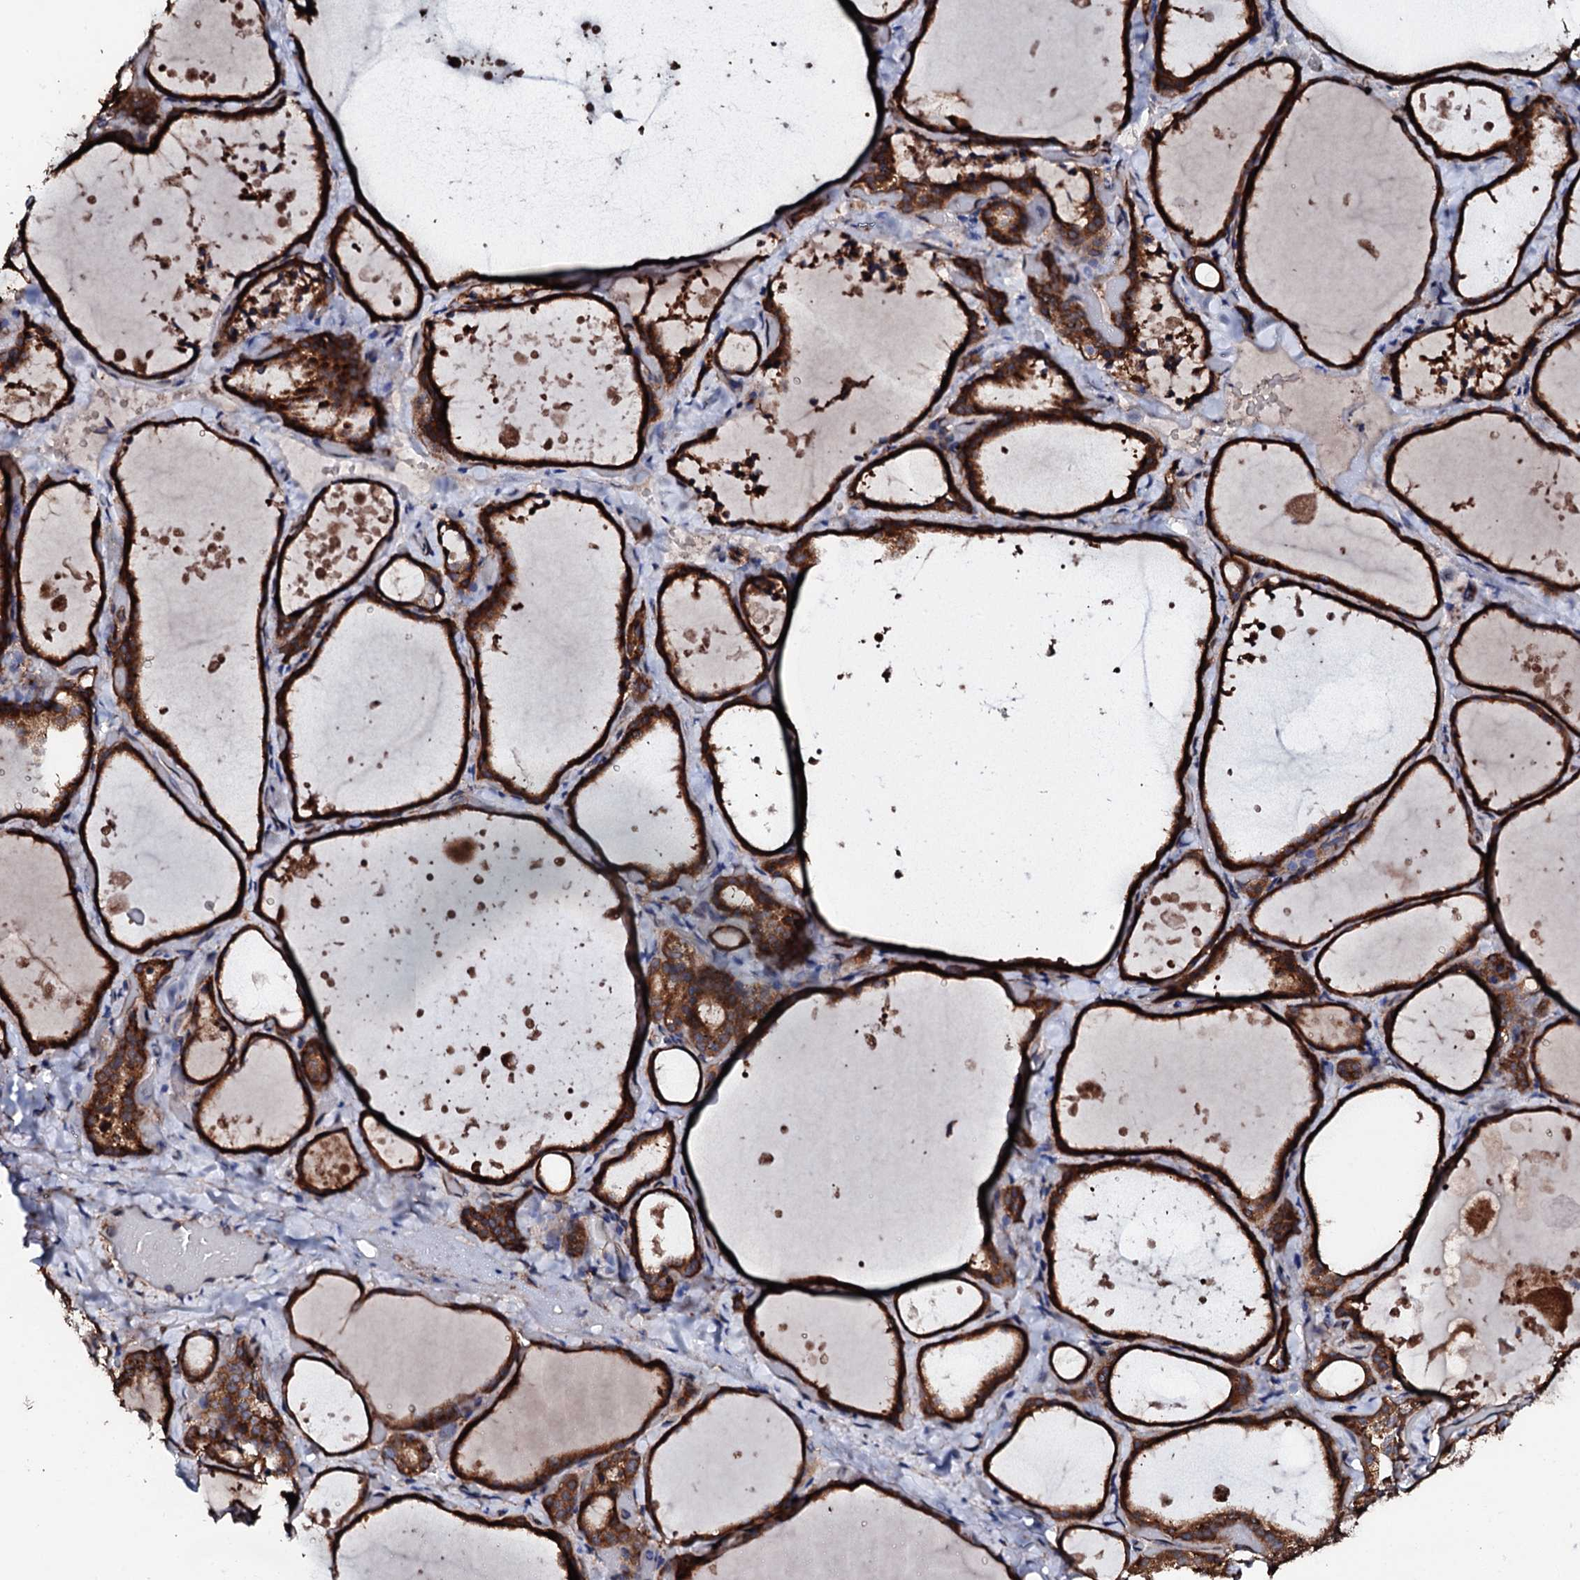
{"staining": {"intensity": "strong", "quantity": ">75%", "location": "cytoplasmic/membranous"}, "tissue": "thyroid gland", "cell_type": "Glandular cells", "image_type": "normal", "snomed": [{"axis": "morphology", "description": "Normal tissue, NOS"}, {"axis": "topography", "description": "Thyroid gland"}], "caption": "A high amount of strong cytoplasmic/membranous expression is identified in about >75% of glandular cells in unremarkable thyroid gland.", "gene": "CKAP5", "patient": {"sex": "female", "age": 44}}